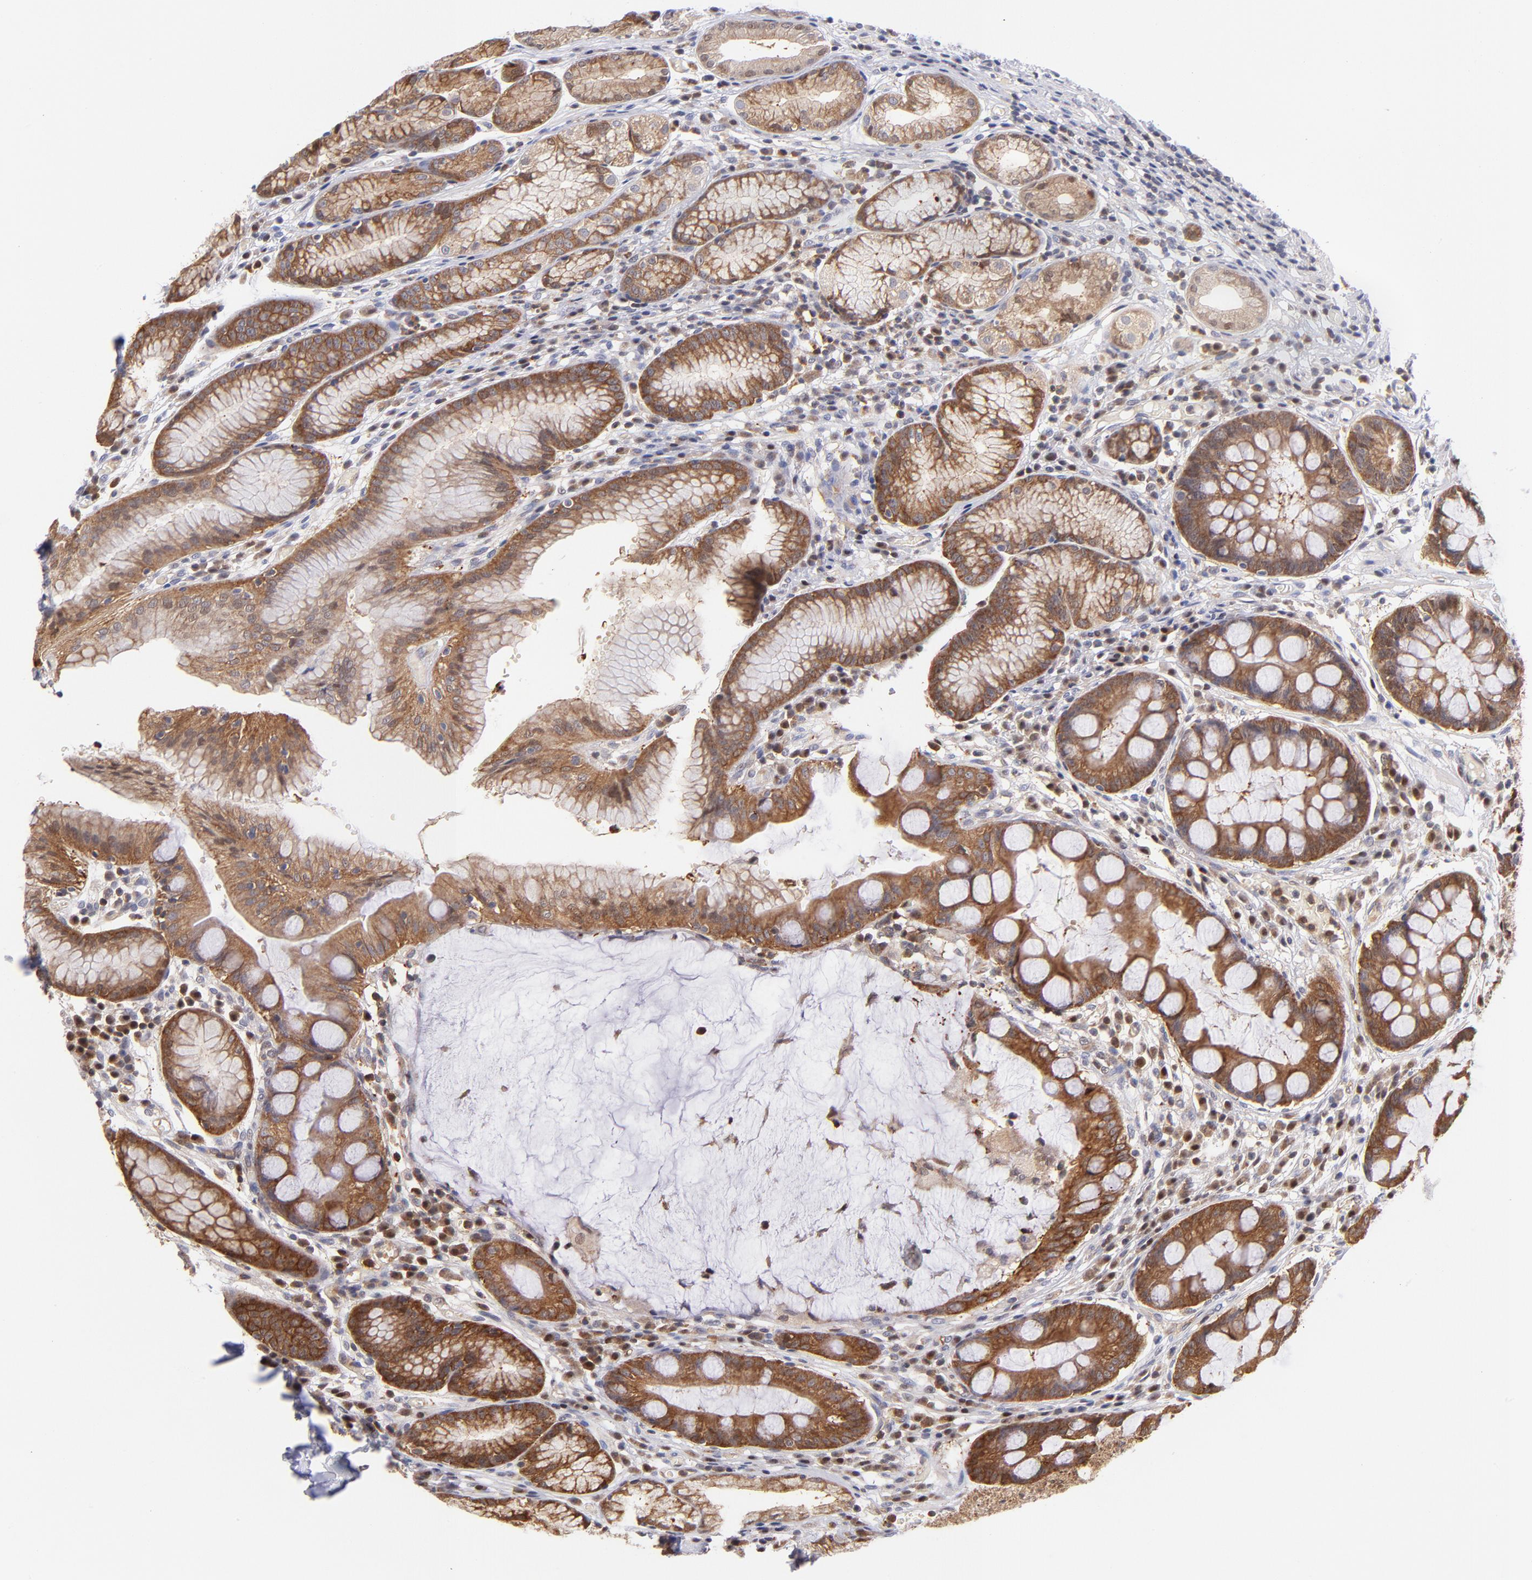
{"staining": {"intensity": "strong", "quantity": ">75%", "location": "cytoplasmic/membranous,nuclear"}, "tissue": "stomach", "cell_type": "Glandular cells", "image_type": "normal", "snomed": [{"axis": "morphology", "description": "Normal tissue, NOS"}, {"axis": "morphology", "description": "Inflammation, NOS"}, {"axis": "topography", "description": "Stomach, lower"}], "caption": "A high-resolution histopathology image shows immunohistochemistry staining of unremarkable stomach, which shows strong cytoplasmic/membranous,nuclear positivity in approximately >75% of glandular cells. Nuclei are stained in blue.", "gene": "YWHAB", "patient": {"sex": "male", "age": 59}}